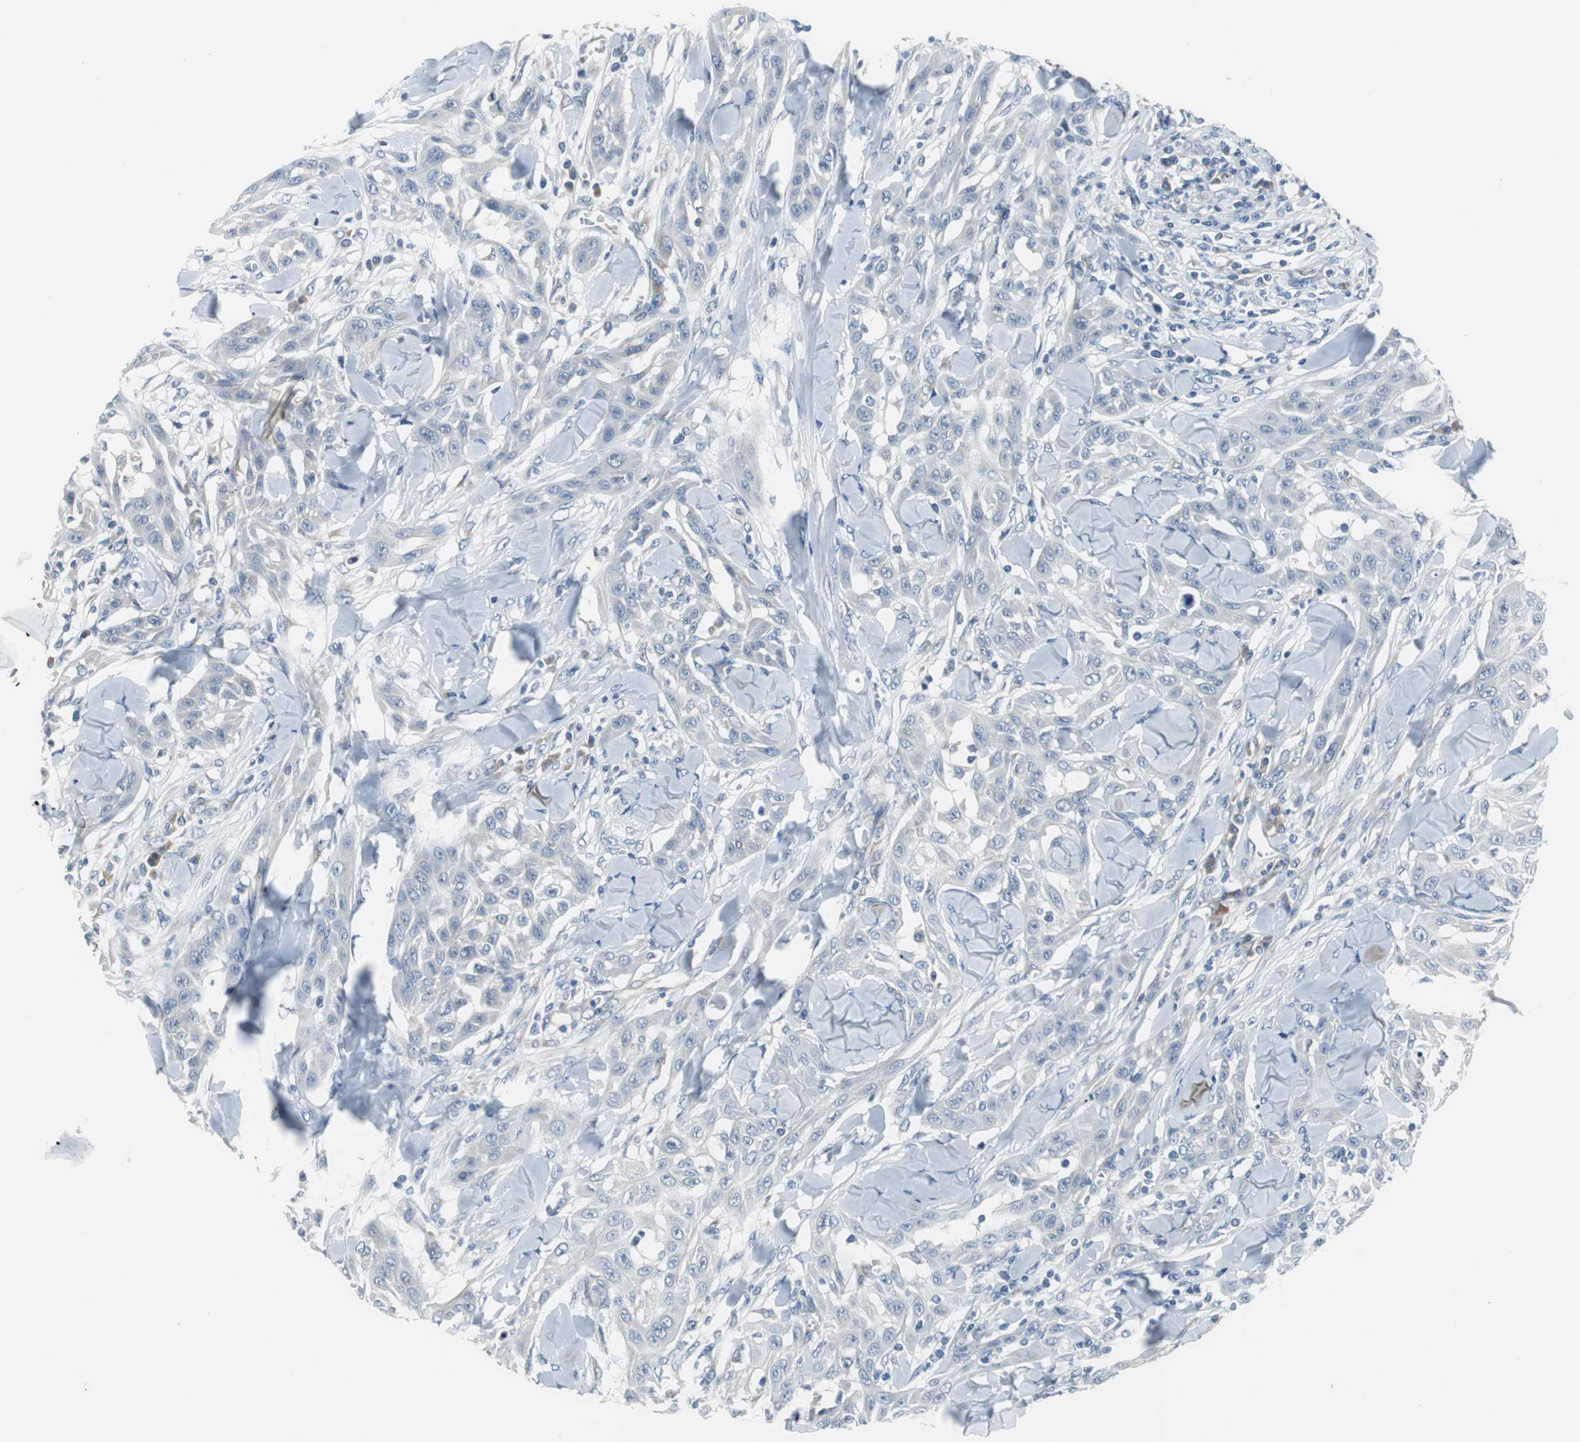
{"staining": {"intensity": "negative", "quantity": "none", "location": "none"}, "tissue": "skin cancer", "cell_type": "Tumor cells", "image_type": "cancer", "snomed": [{"axis": "morphology", "description": "Squamous cell carcinoma, NOS"}, {"axis": "topography", "description": "Skin"}], "caption": "DAB immunohistochemical staining of skin cancer displays no significant staining in tumor cells.", "gene": "PLAA", "patient": {"sex": "male", "age": 24}}